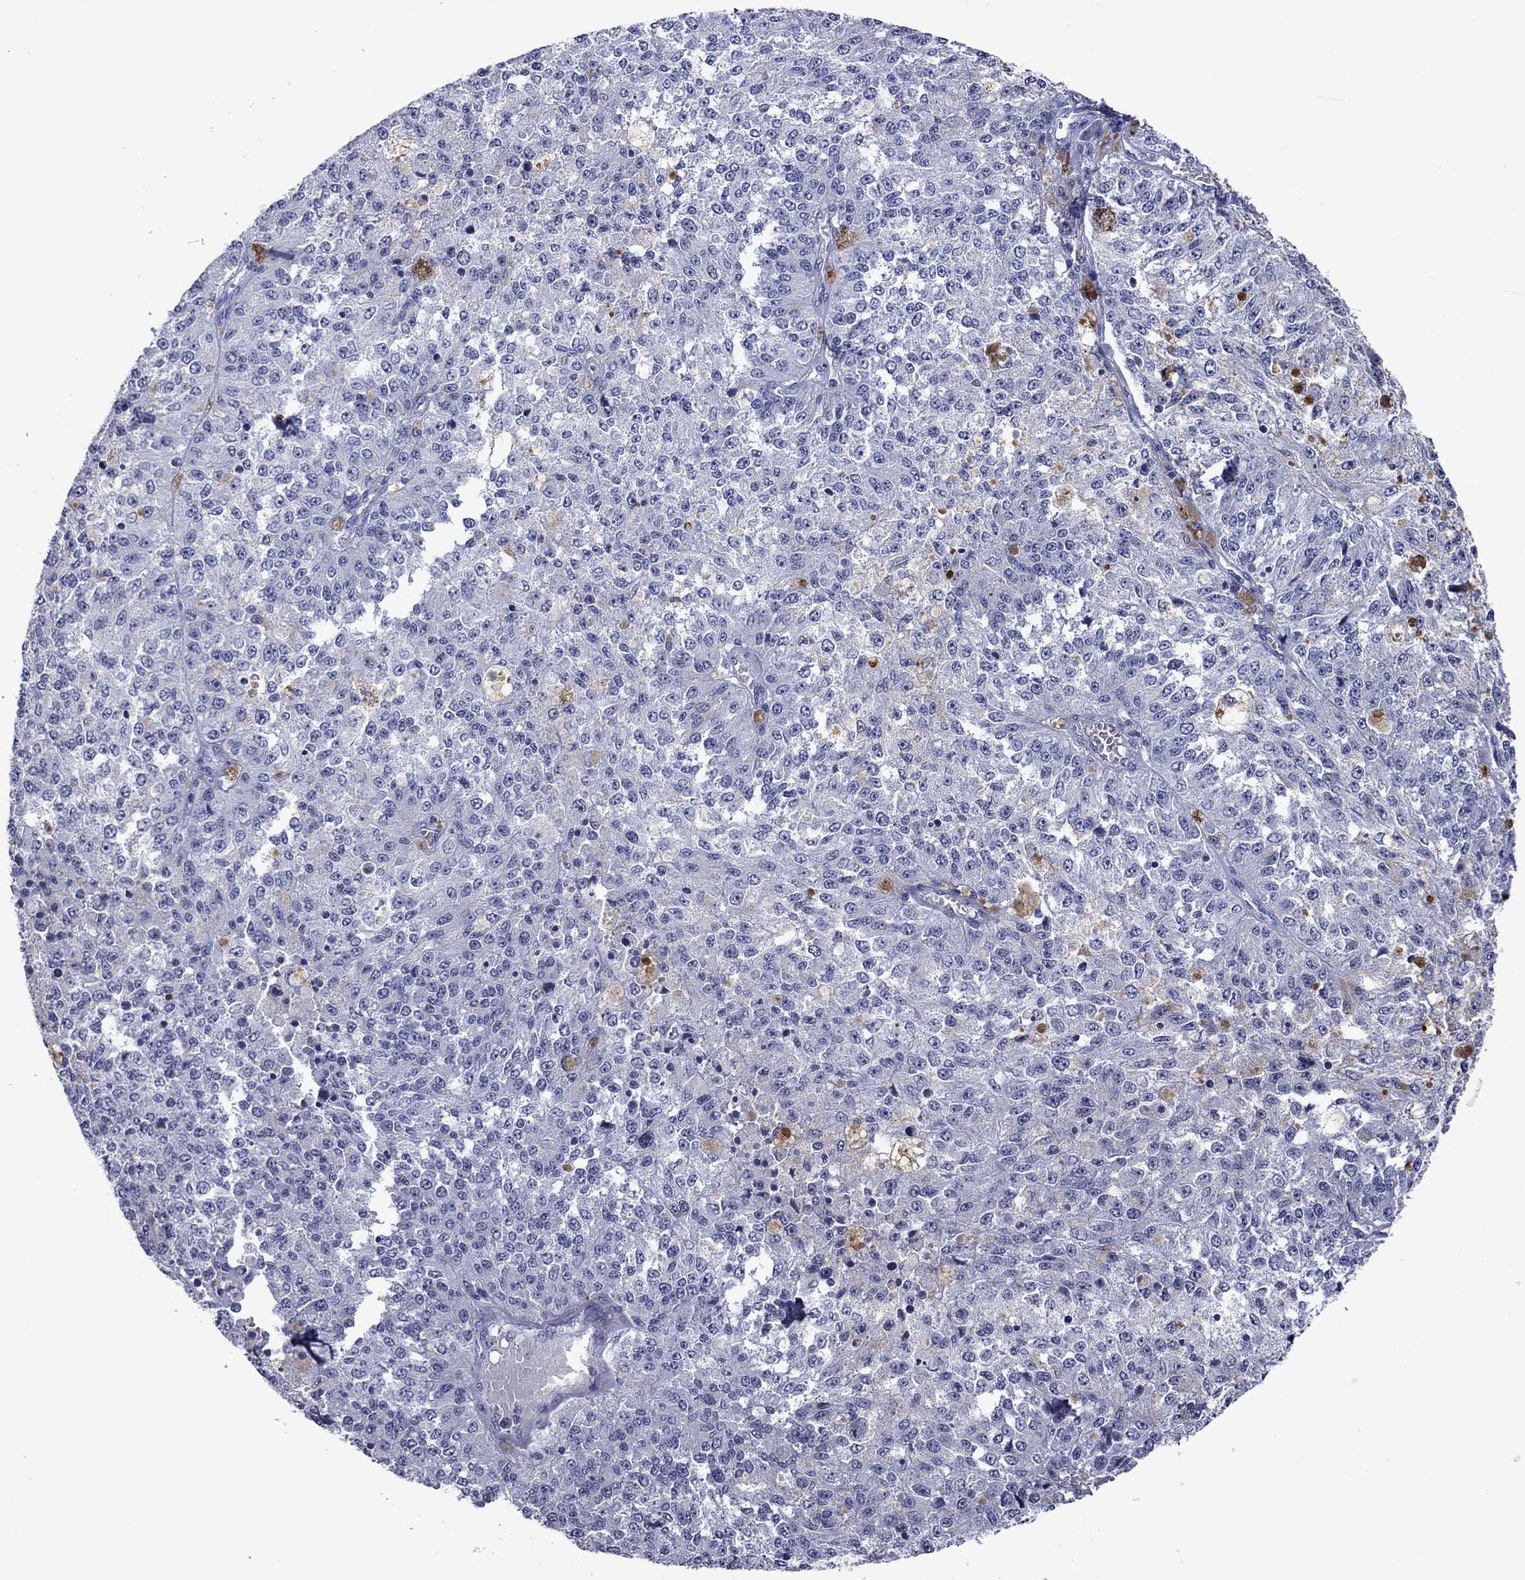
{"staining": {"intensity": "negative", "quantity": "none", "location": "none"}, "tissue": "melanoma", "cell_type": "Tumor cells", "image_type": "cancer", "snomed": [{"axis": "morphology", "description": "Malignant melanoma, Metastatic site"}, {"axis": "topography", "description": "Lymph node"}], "caption": "High power microscopy photomicrograph of an IHC histopathology image of melanoma, revealing no significant staining in tumor cells. Nuclei are stained in blue.", "gene": "PIWIL1", "patient": {"sex": "female", "age": 64}}